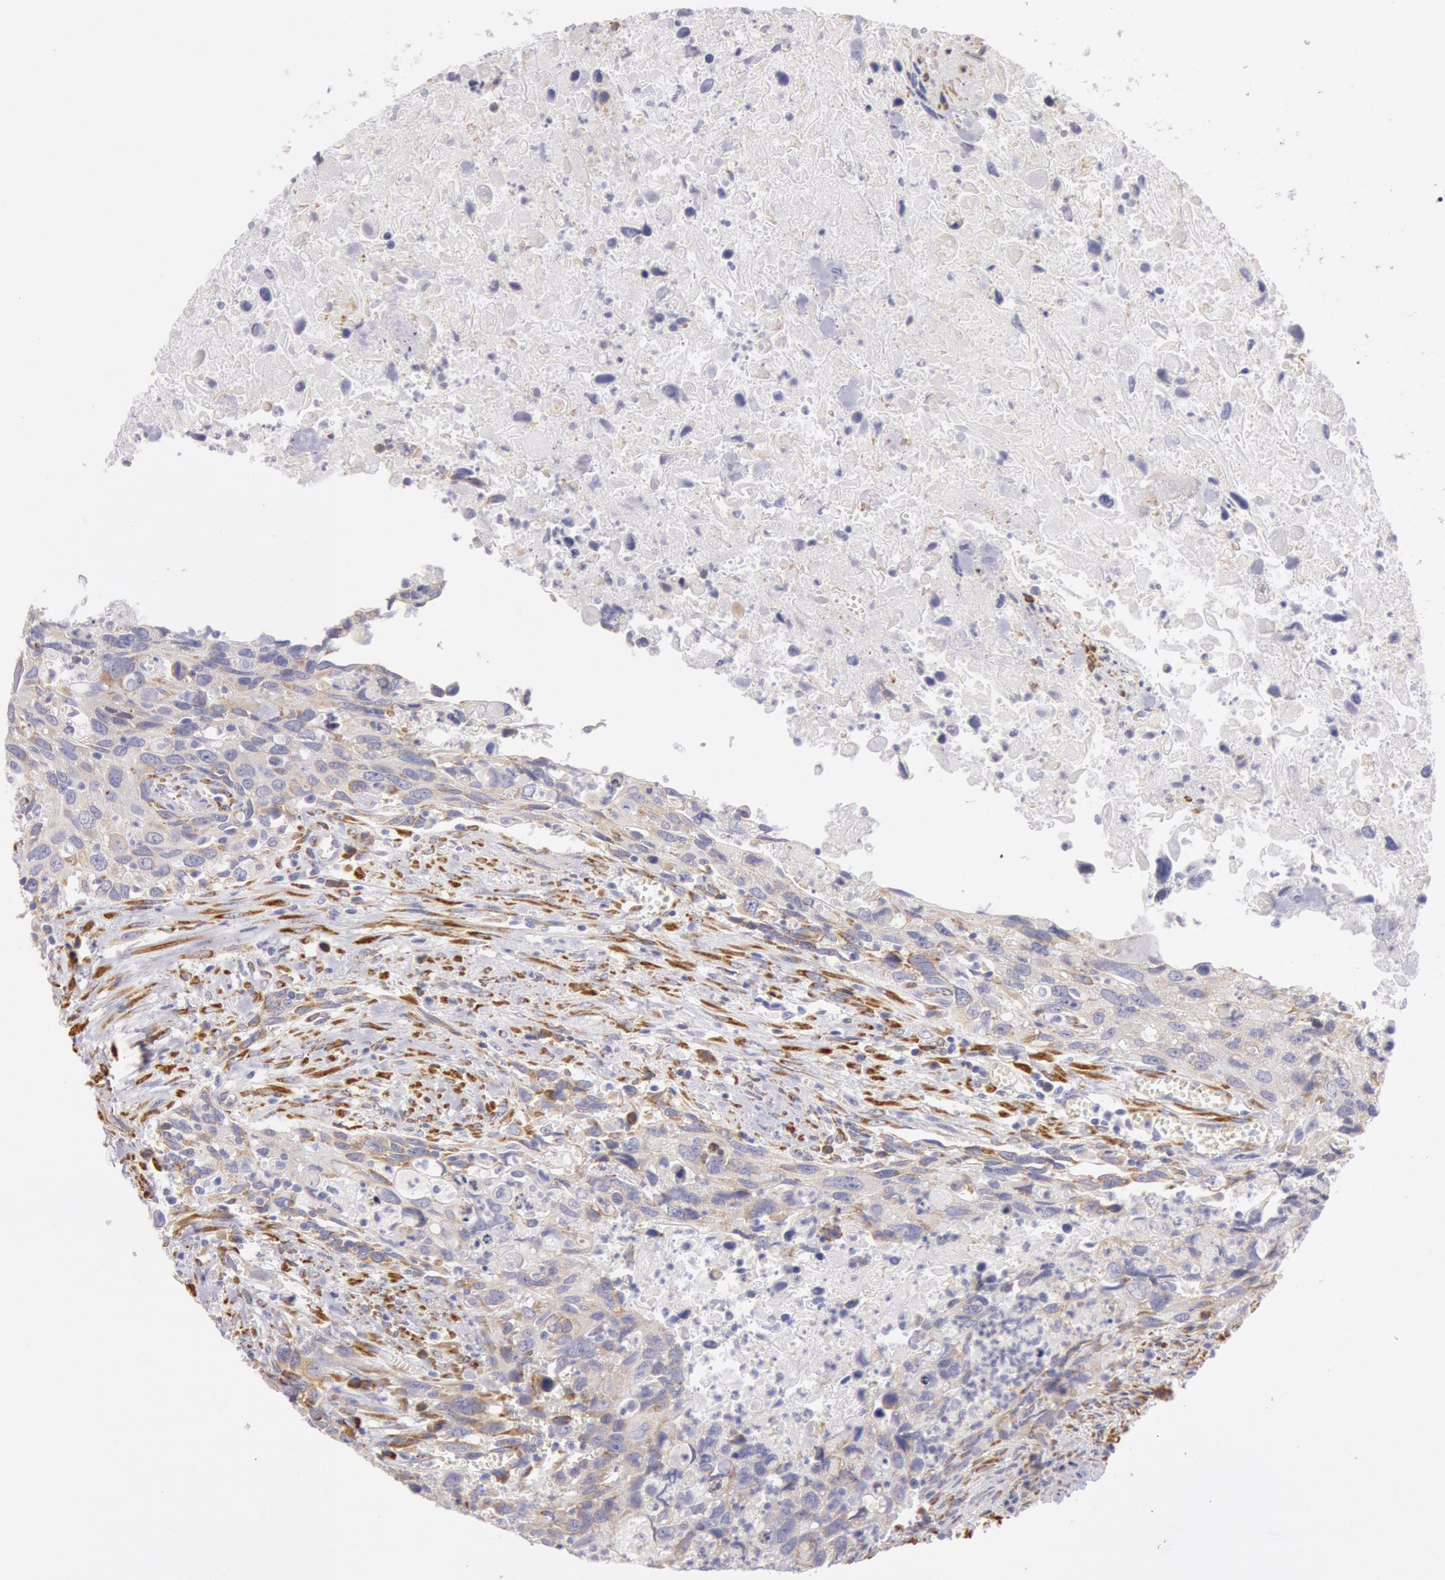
{"staining": {"intensity": "weak", "quantity": ">75%", "location": "cytoplasmic/membranous"}, "tissue": "urothelial cancer", "cell_type": "Tumor cells", "image_type": "cancer", "snomed": [{"axis": "morphology", "description": "Urothelial carcinoma, High grade"}, {"axis": "topography", "description": "Urinary bladder"}], "caption": "About >75% of tumor cells in urothelial cancer show weak cytoplasmic/membranous protein expression as visualized by brown immunohistochemical staining.", "gene": "CIDEB", "patient": {"sex": "male", "age": 71}}